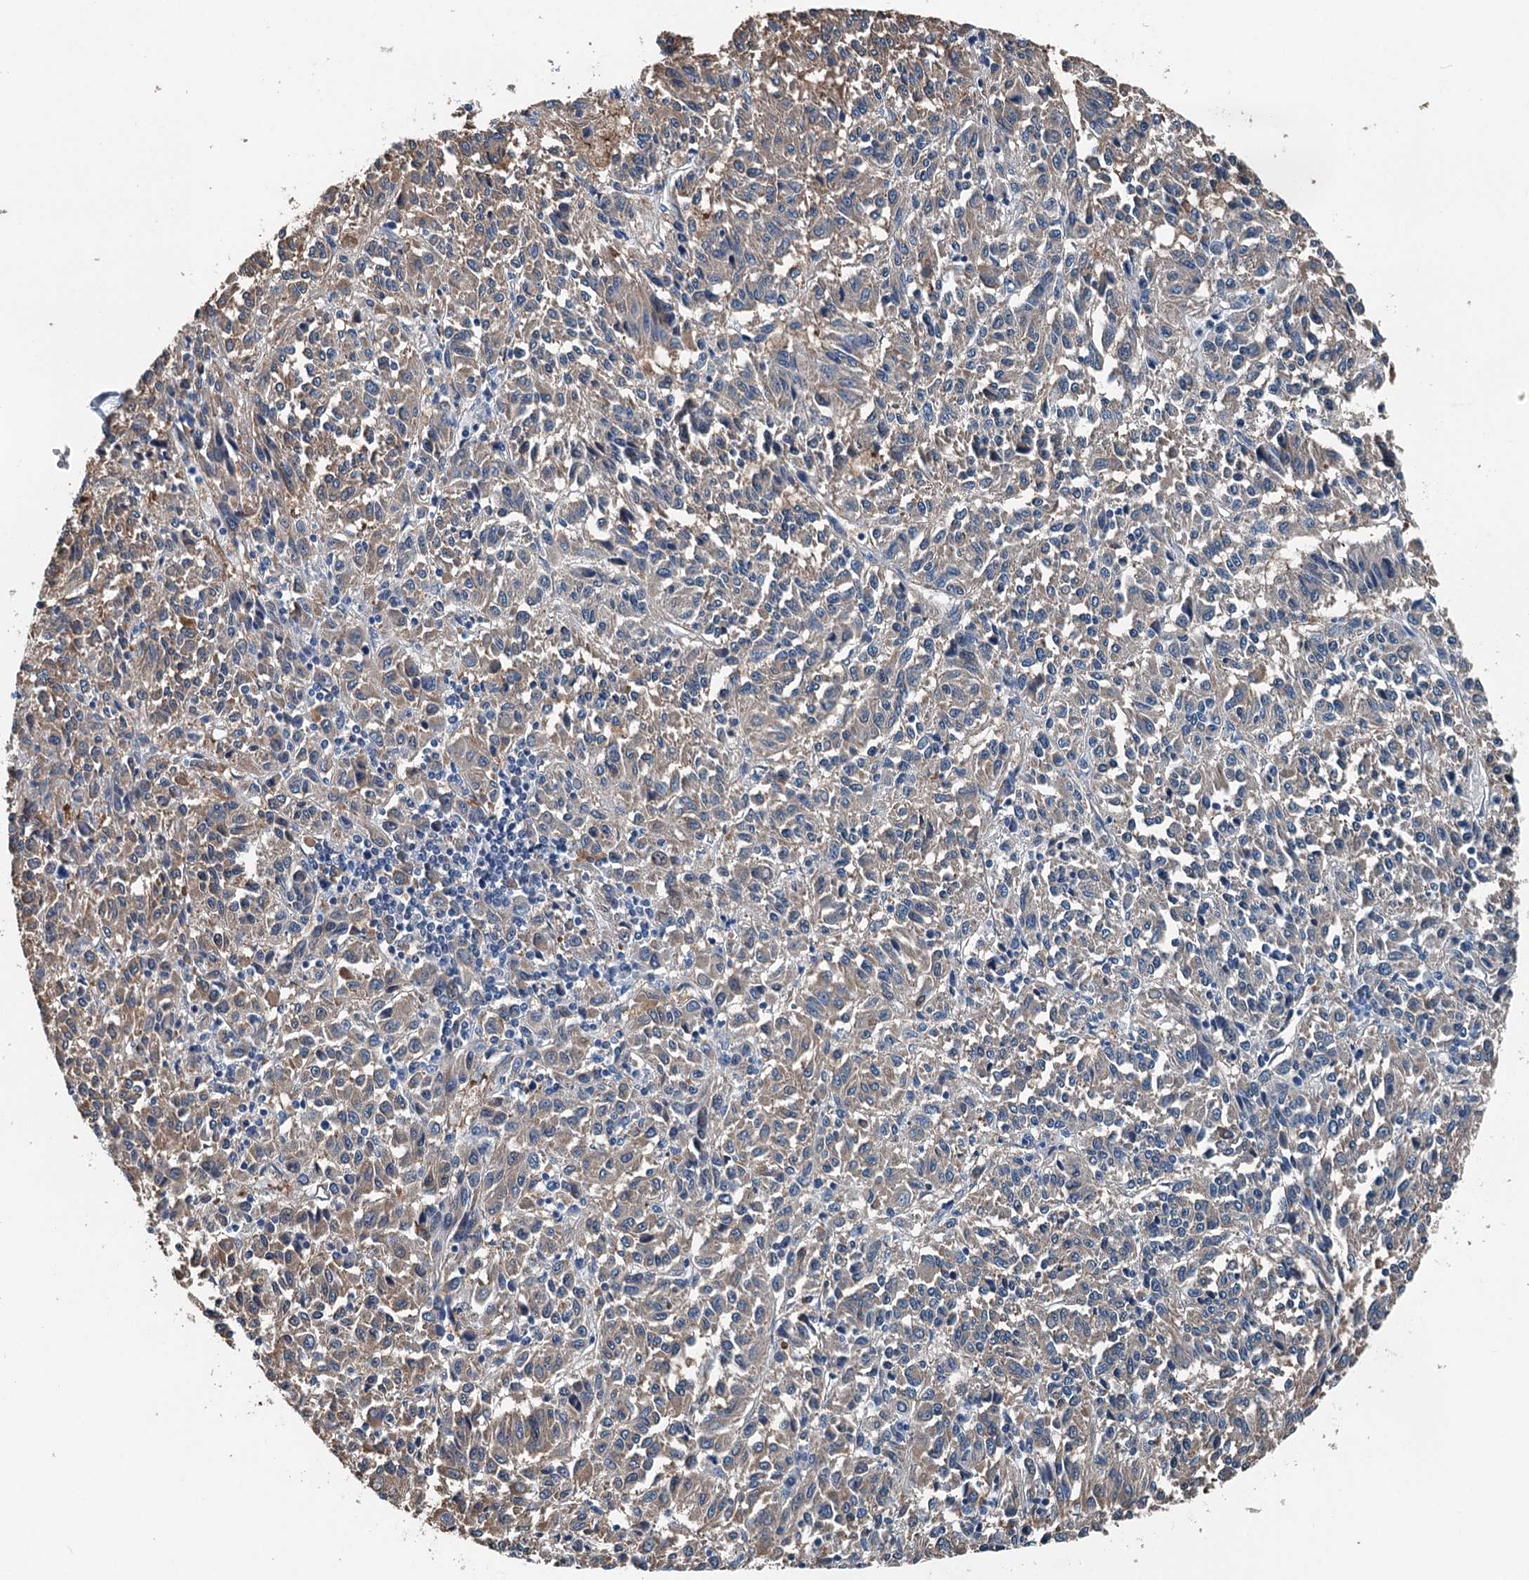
{"staining": {"intensity": "weak", "quantity": "25%-75%", "location": "cytoplasmic/membranous"}, "tissue": "melanoma", "cell_type": "Tumor cells", "image_type": "cancer", "snomed": [{"axis": "morphology", "description": "Malignant melanoma, Metastatic site"}, {"axis": "topography", "description": "Lung"}], "caption": "Approximately 25%-75% of tumor cells in human malignant melanoma (metastatic site) show weak cytoplasmic/membranous protein positivity as visualized by brown immunohistochemical staining.", "gene": "BHMT", "patient": {"sex": "male", "age": 64}}